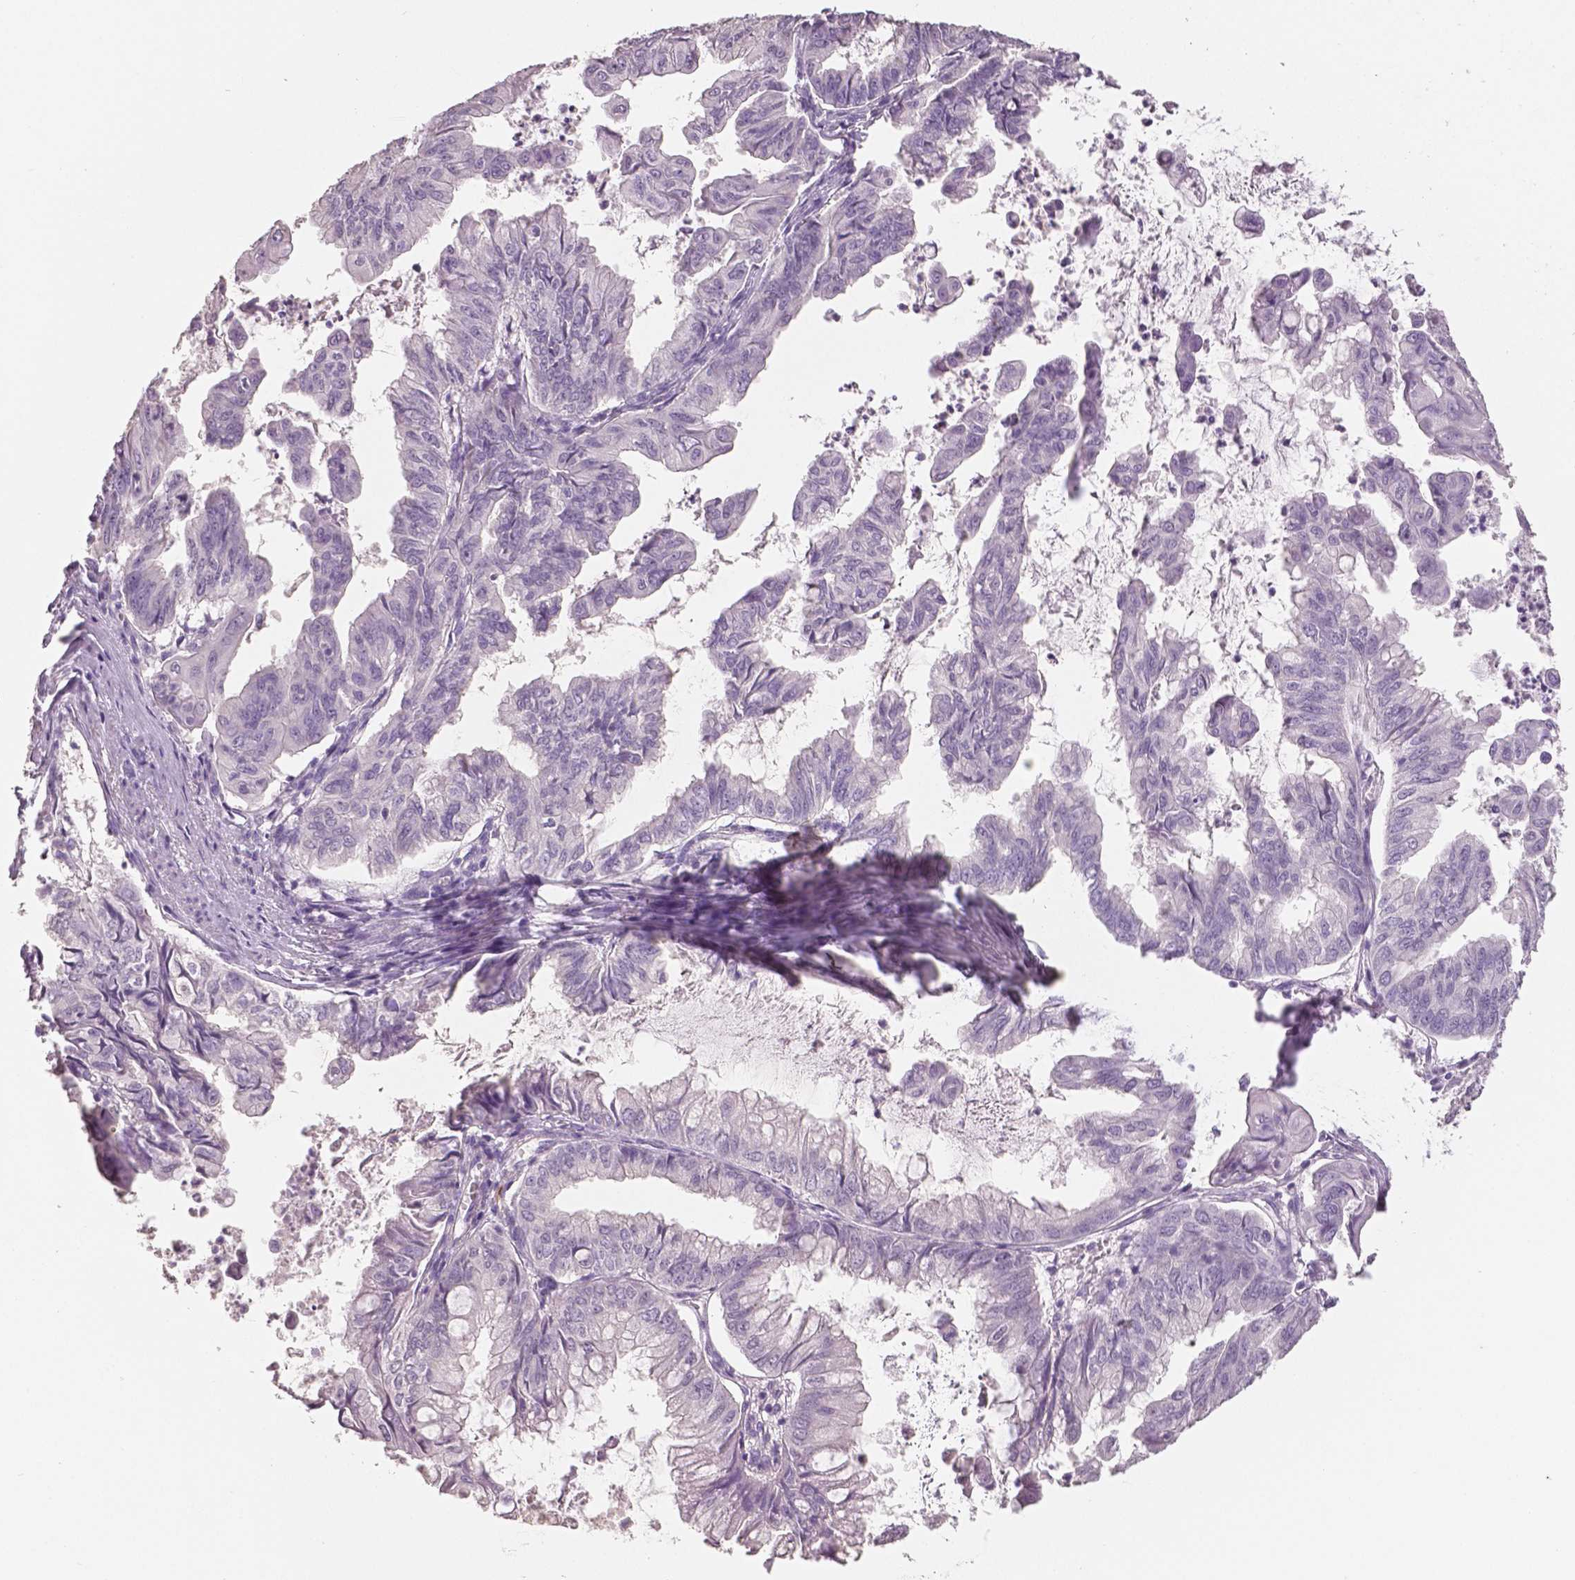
{"staining": {"intensity": "negative", "quantity": "none", "location": "none"}, "tissue": "stomach cancer", "cell_type": "Tumor cells", "image_type": "cancer", "snomed": [{"axis": "morphology", "description": "Adenocarcinoma, NOS"}, {"axis": "topography", "description": "Stomach, upper"}], "caption": "An image of adenocarcinoma (stomach) stained for a protein shows no brown staining in tumor cells.", "gene": "TSPAN7", "patient": {"sex": "male", "age": 80}}